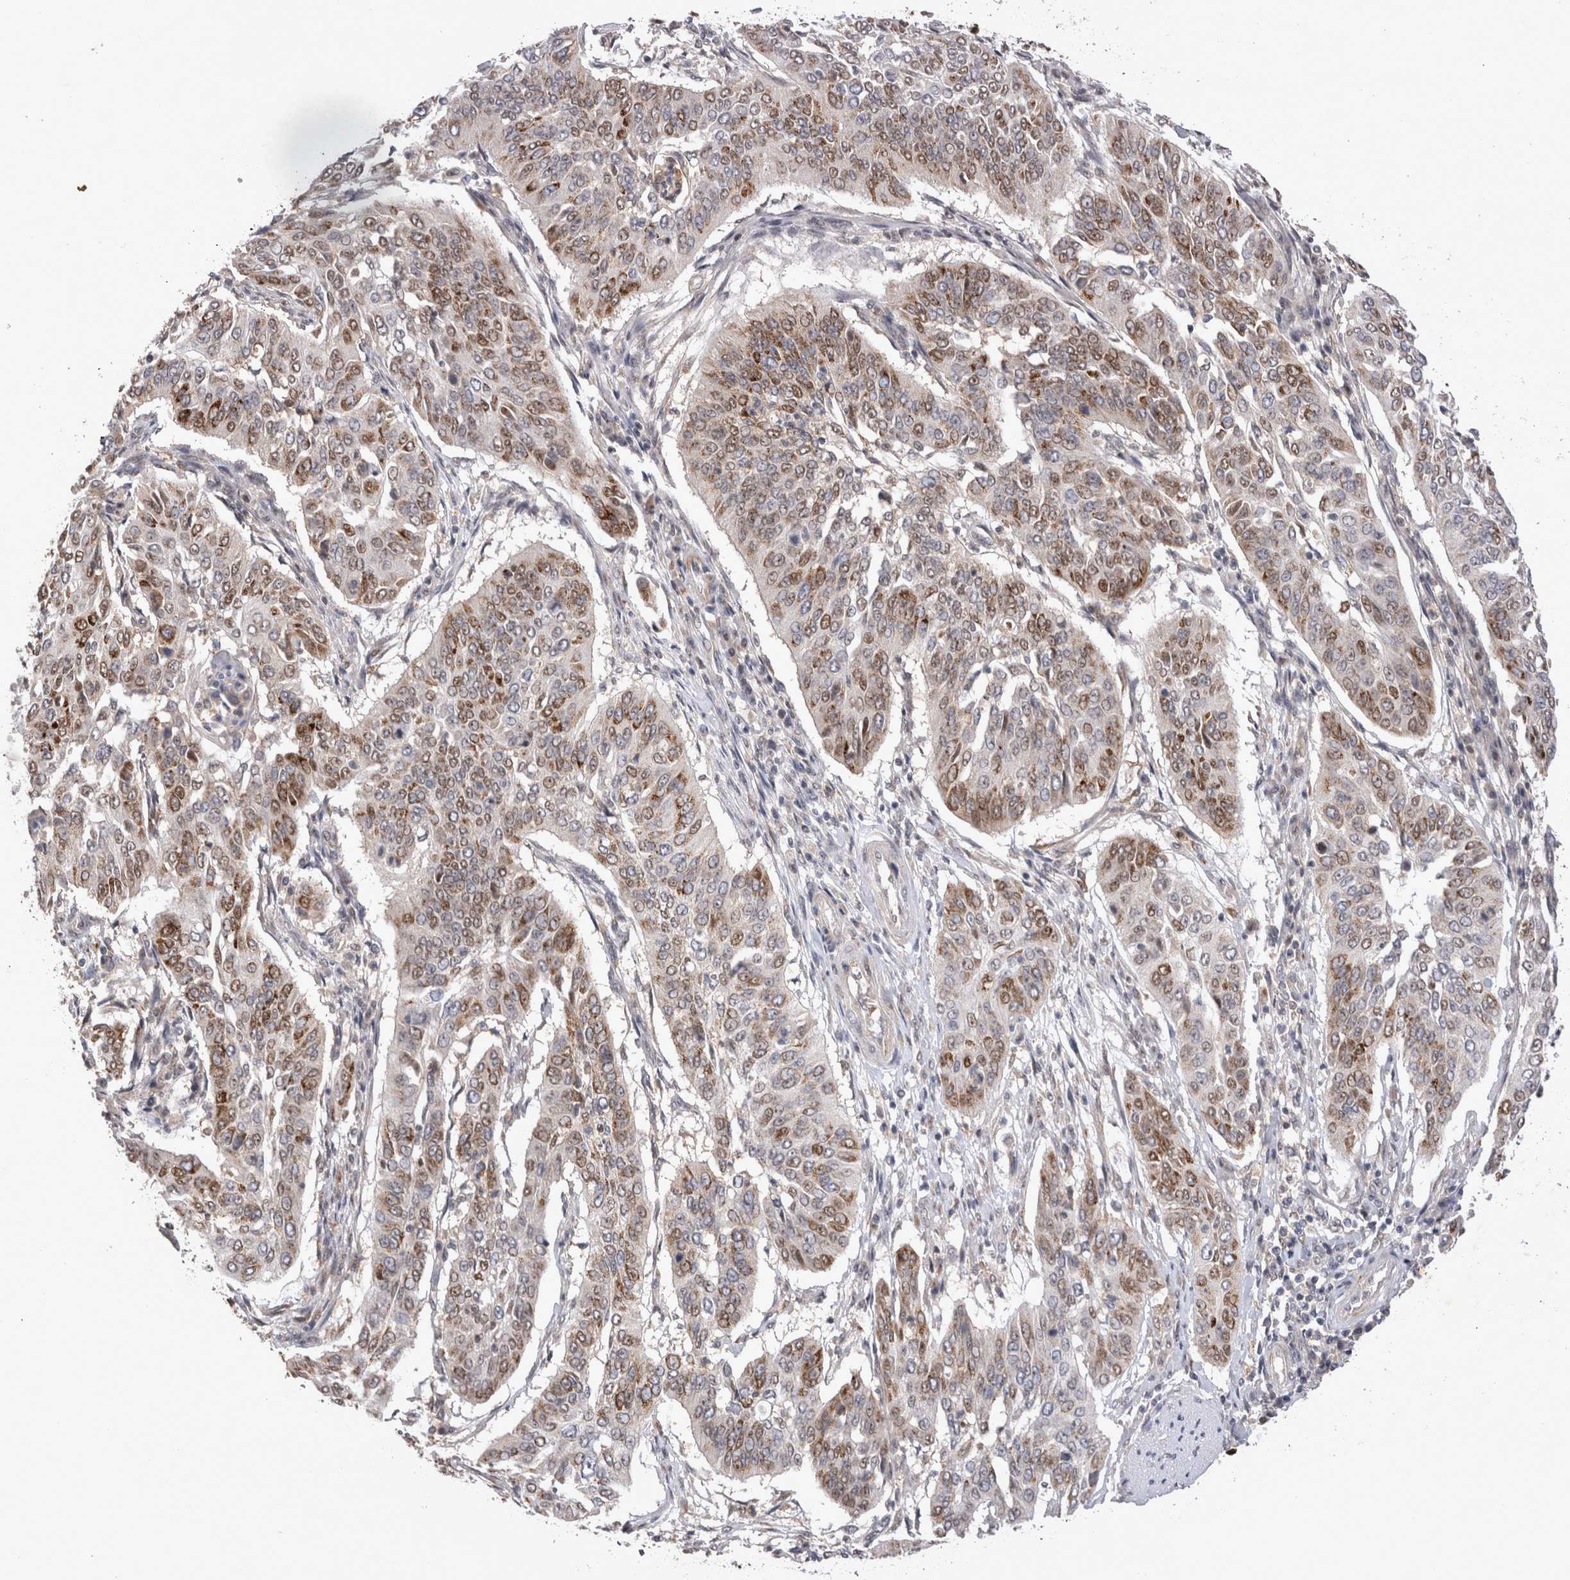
{"staining": {"intensity": "moderate", "quantity": ">75%", "location": "cytoplasmic/membranous,nuclear"}, "tissue": "cervical cancer", "cell_type": "Tumor cells", "image_type": "cancer", "snomed": [{"axis": "morphology", "description": "Normal tissue, NOS"}, {"axis": "morphology", "description": "Squamous cell carcinoma, NOS"}, {"axis": "topography", "description": "Cervix"}], "caption": "Cervical squamous cell carcinoma stained for a protein (brown) demonstrates moderate cytoplasmic/membranous and nuclear positive positivity in approximately >75% of tumor cells.", "gene": "STK11", "patient": {"sex": "female", "age": 39}}